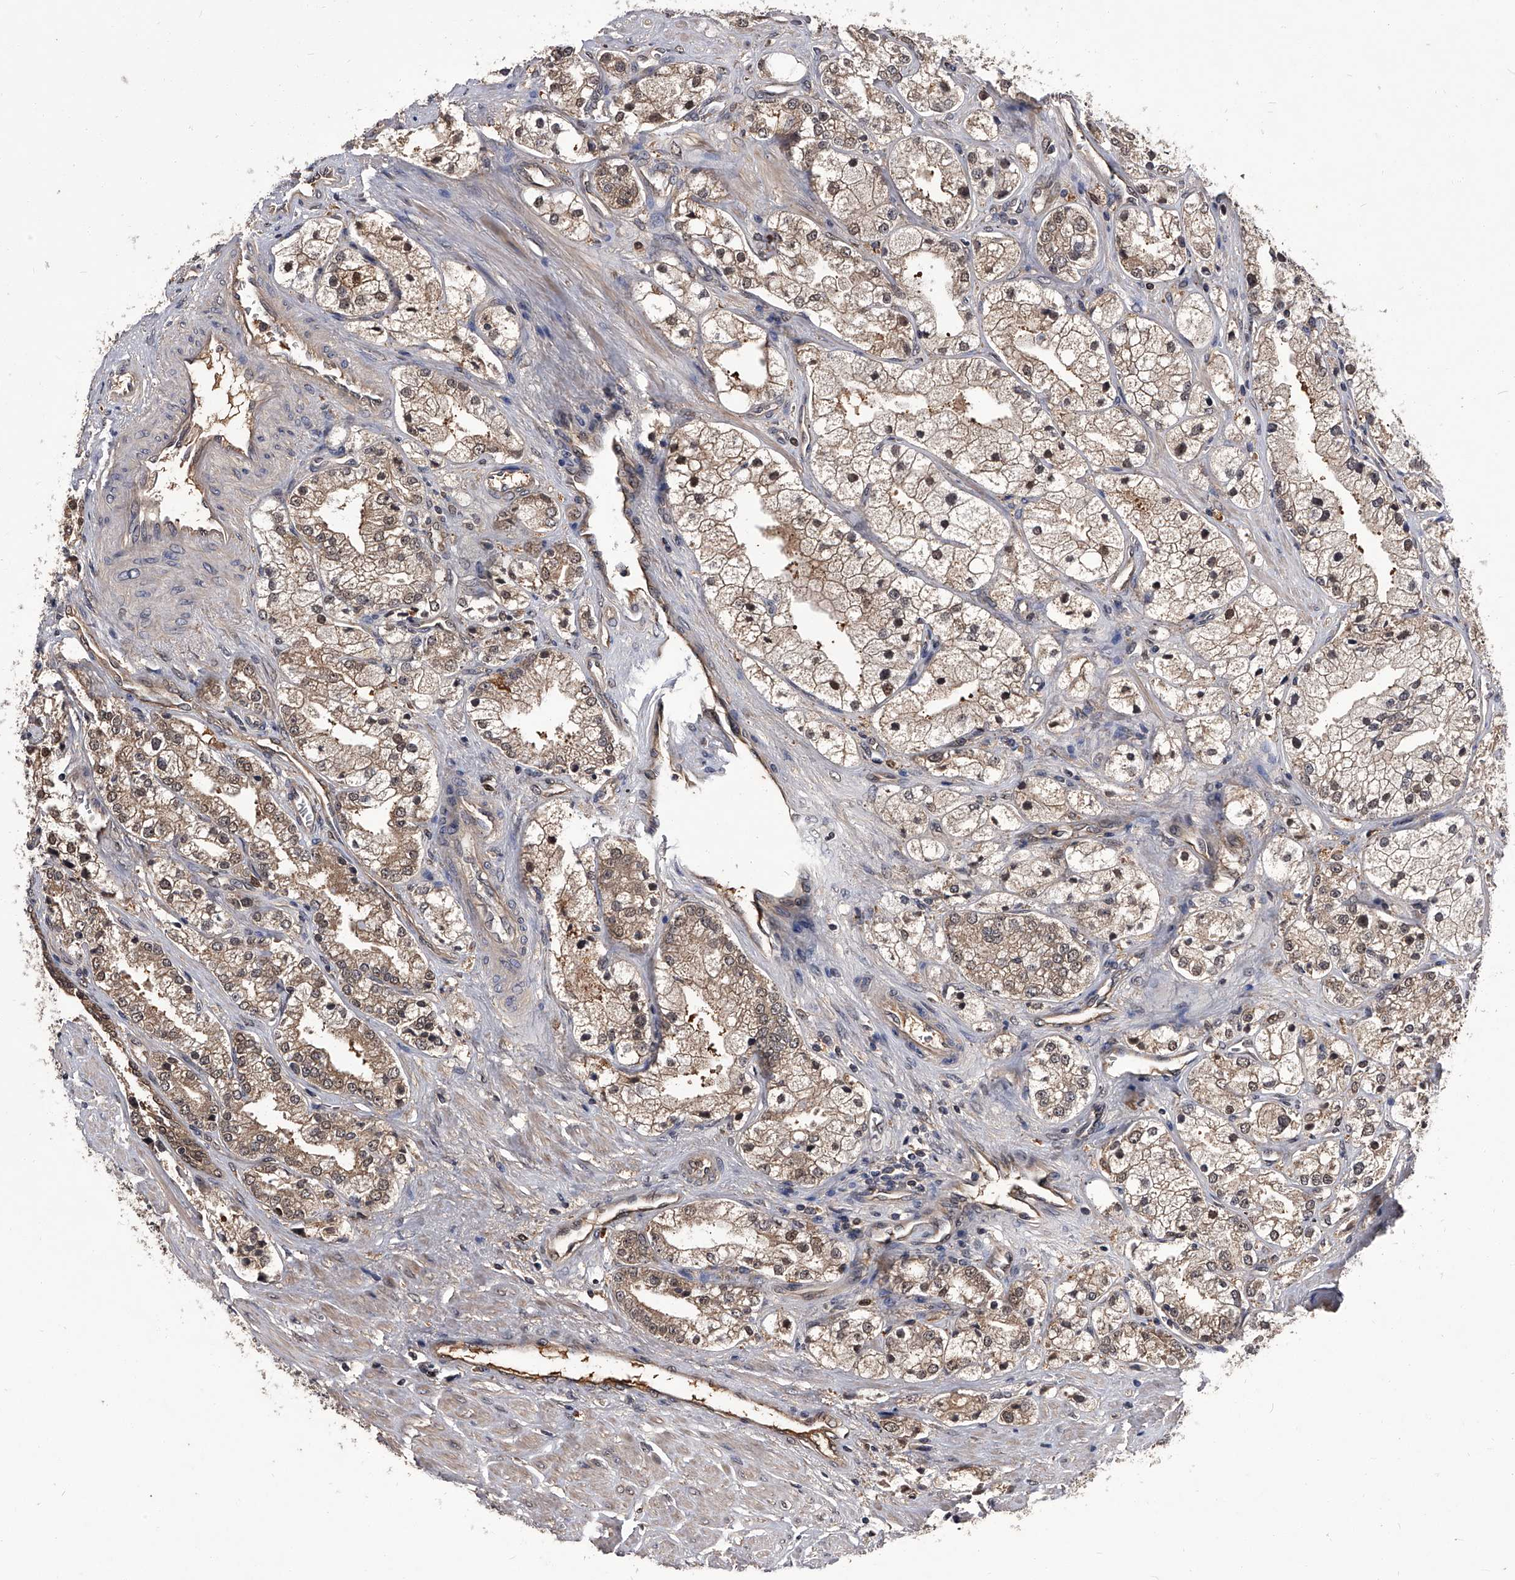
{"staining": {"intensity": "moderate", "quantity": "25%-75%", "location": "cytoplasmic/membranous,nuclear"}, "tissue": "prostate cancer", "cell_type": "Tumor cells", "image_type": "cancer", "snomed": [{"axis": "morphology", "description": "Adenocarcinoma, High grade"}, {"axis": "topography", "description": "Prostate"}], "caption": "A medium amount of moderate cytoplasmic/membranous and nuclear staining is appreciated in about 25%-75% of tumor cells in prostate cancer (high-grade adenocarcinoma) tissue. The protein is shown in brown color, while the nuclei are stained blue.", "gene": "SLC18B1", "patient": {"sex": "male", "age": 50}}